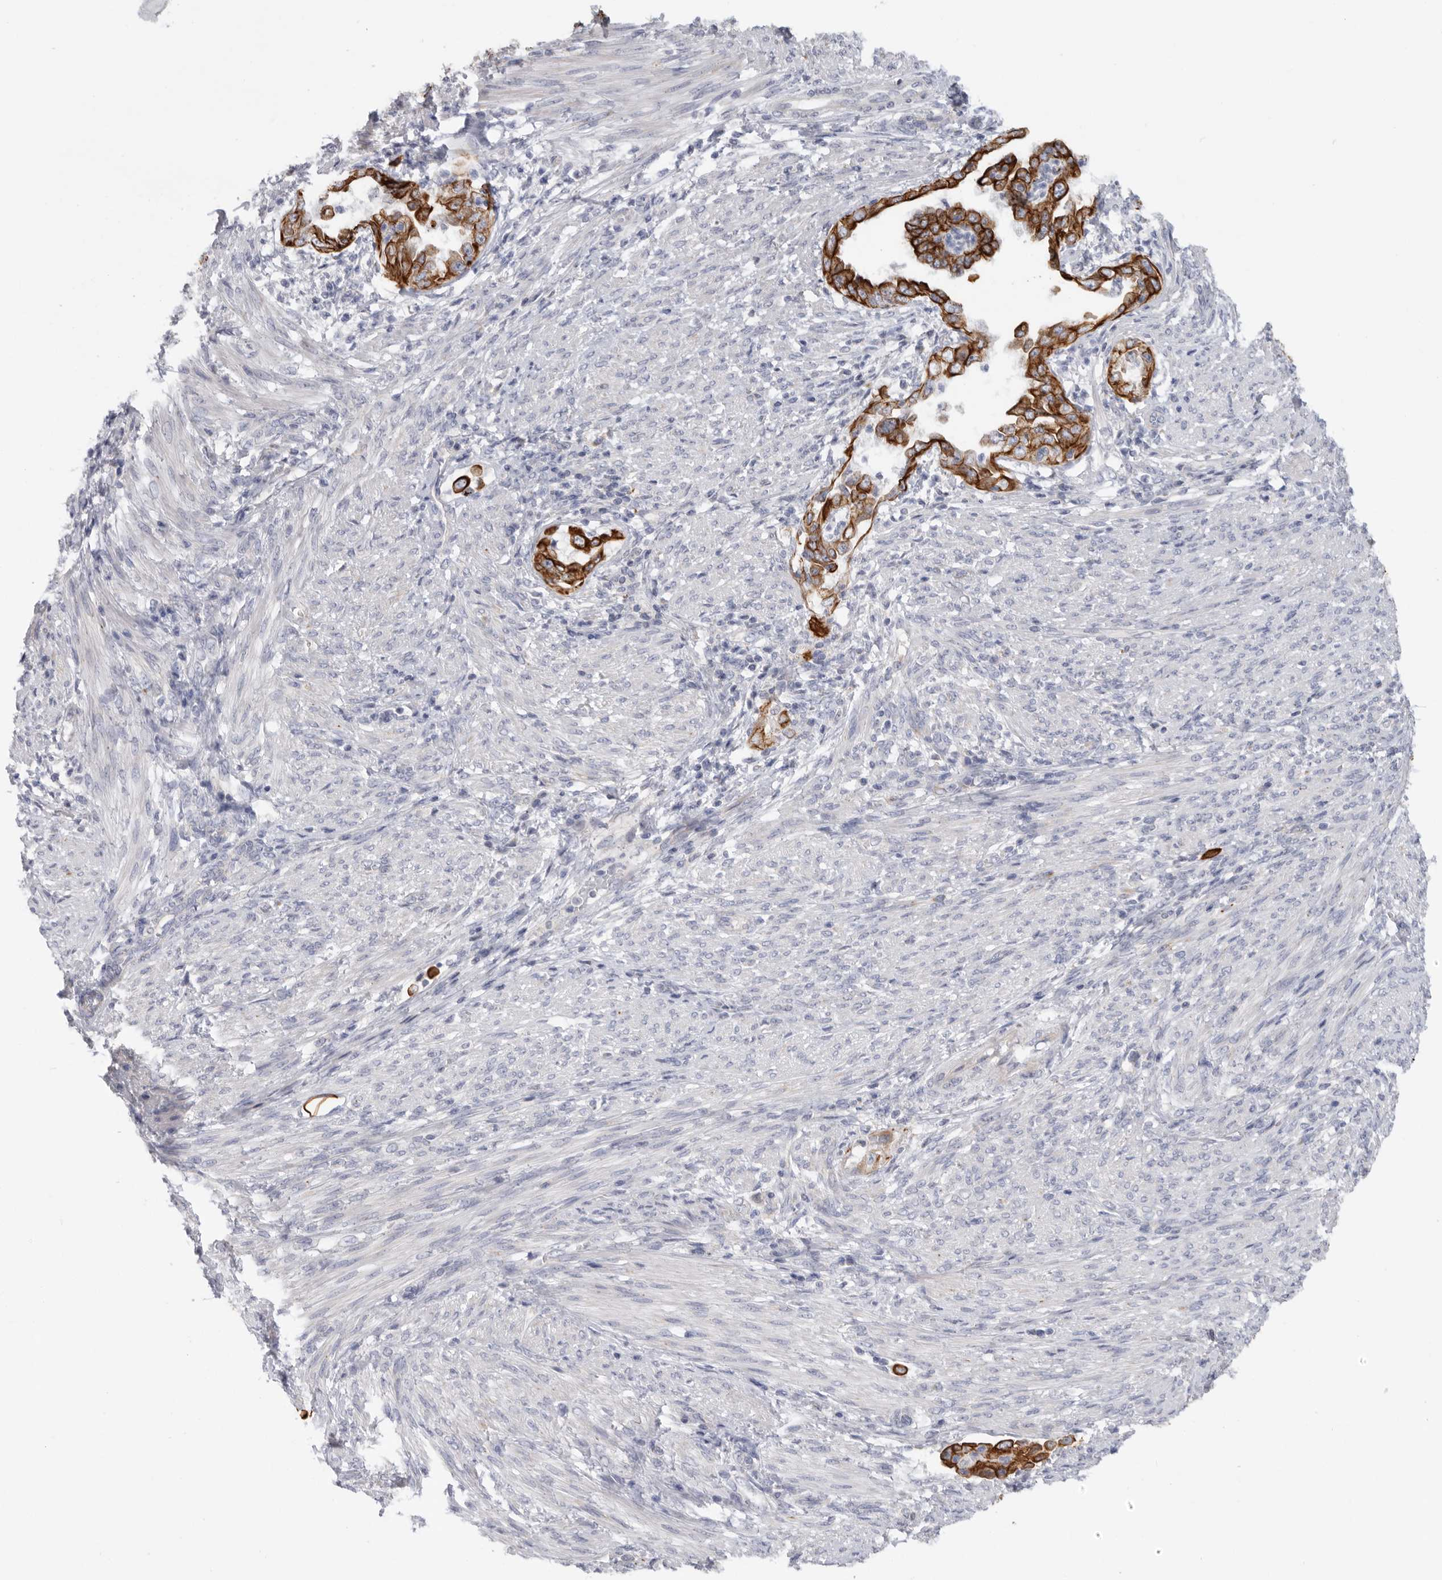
{"staining": {"intensity": "strong", "quantity": ">75%", "location": "cytoplasmic/membranous"}, "tissue": "endometrial cancer", "cell_type": "Tumor cells", "image_type": "cancer", "snomed": [{"axis": "morphology", "description": "Adenocarcinoma, NOS"}, {"axis": "topography", "description": "Endometrium"}], "caption": "Immunohistochemical staining of human endometrial adenocarcinoma reveals high levels of strong cytoplasmic/membranous positivity in approximately >75% of tumor cells.", "gene": "MTFR1L", "patient": {"sex": "female", "age": 85}}